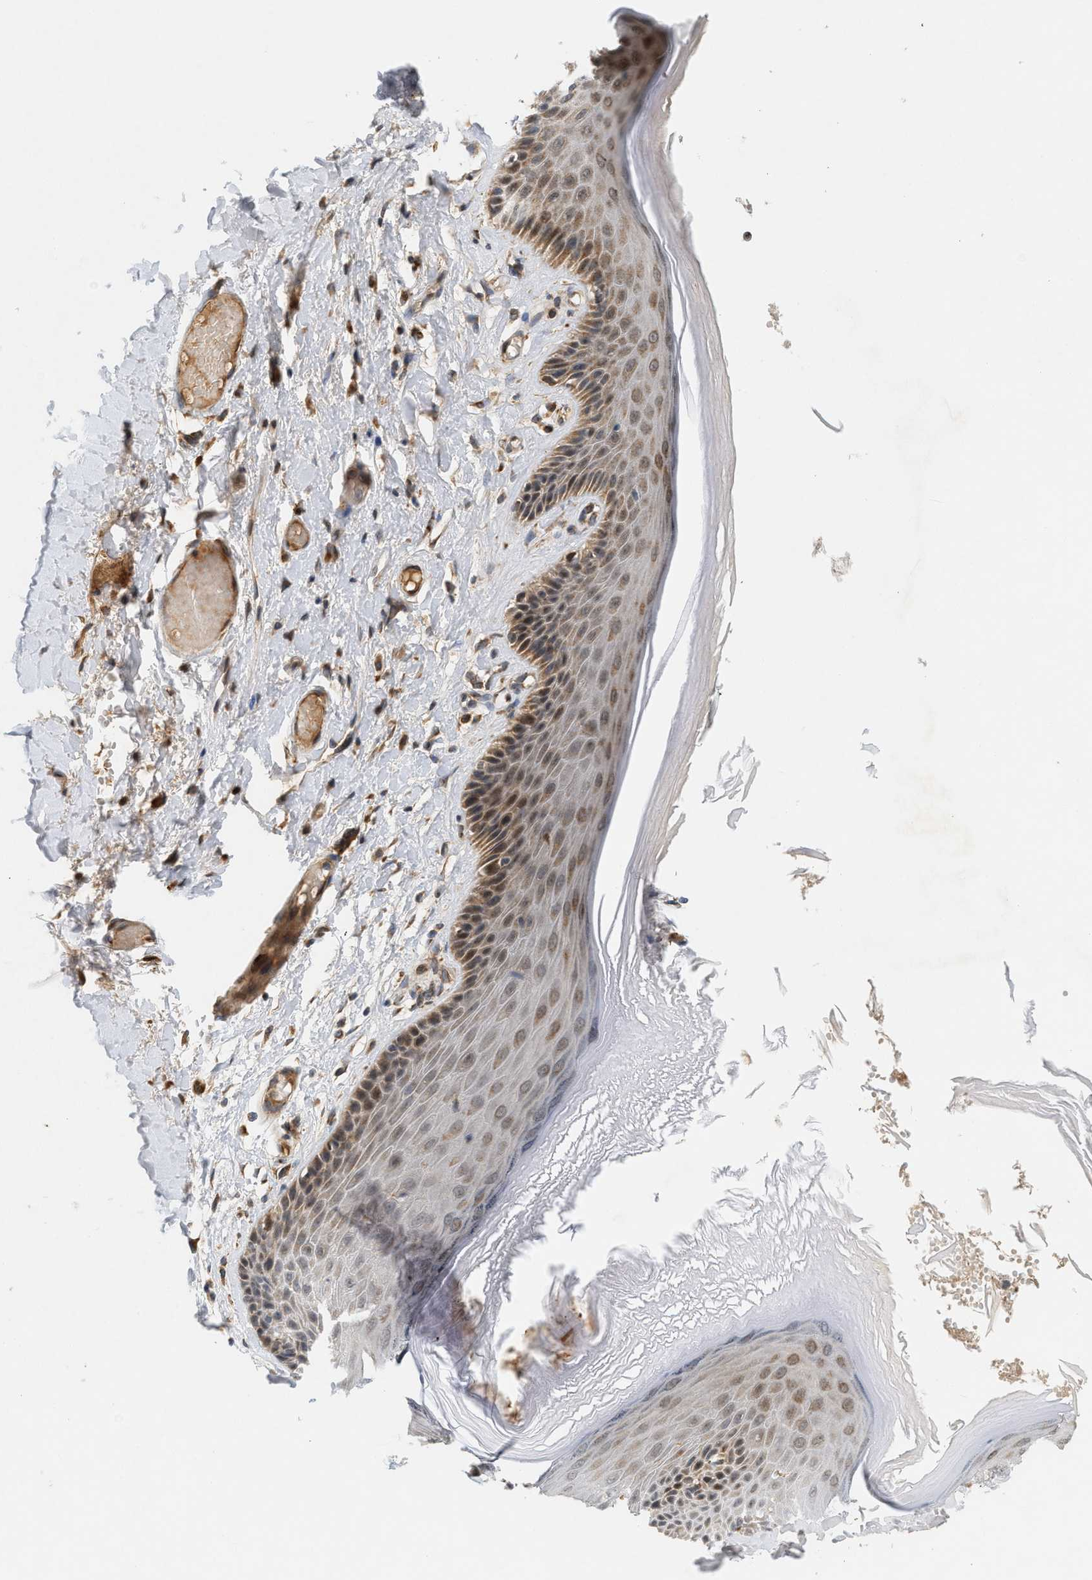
{"staining": {"intensity": "moderate", "quantity": "25%-75%", "location": "cytoplasmic/membranous"}, "tissue": "skin", "cell_type": "Epidermal cells", "image_type": "normal", "snomed": [{"axis": "morphology", "description": "Normal tissue, NOS"}, {"axis": "topography", "description": "Vulva"}], "caption": "Human skin stained with a brown dye shows moderate cytoplasmic/membranous positive expression in approximately 25%-75% of epidermal cells.", "gene": "MCU", "patient": {"sex": "female", "age": 73}}